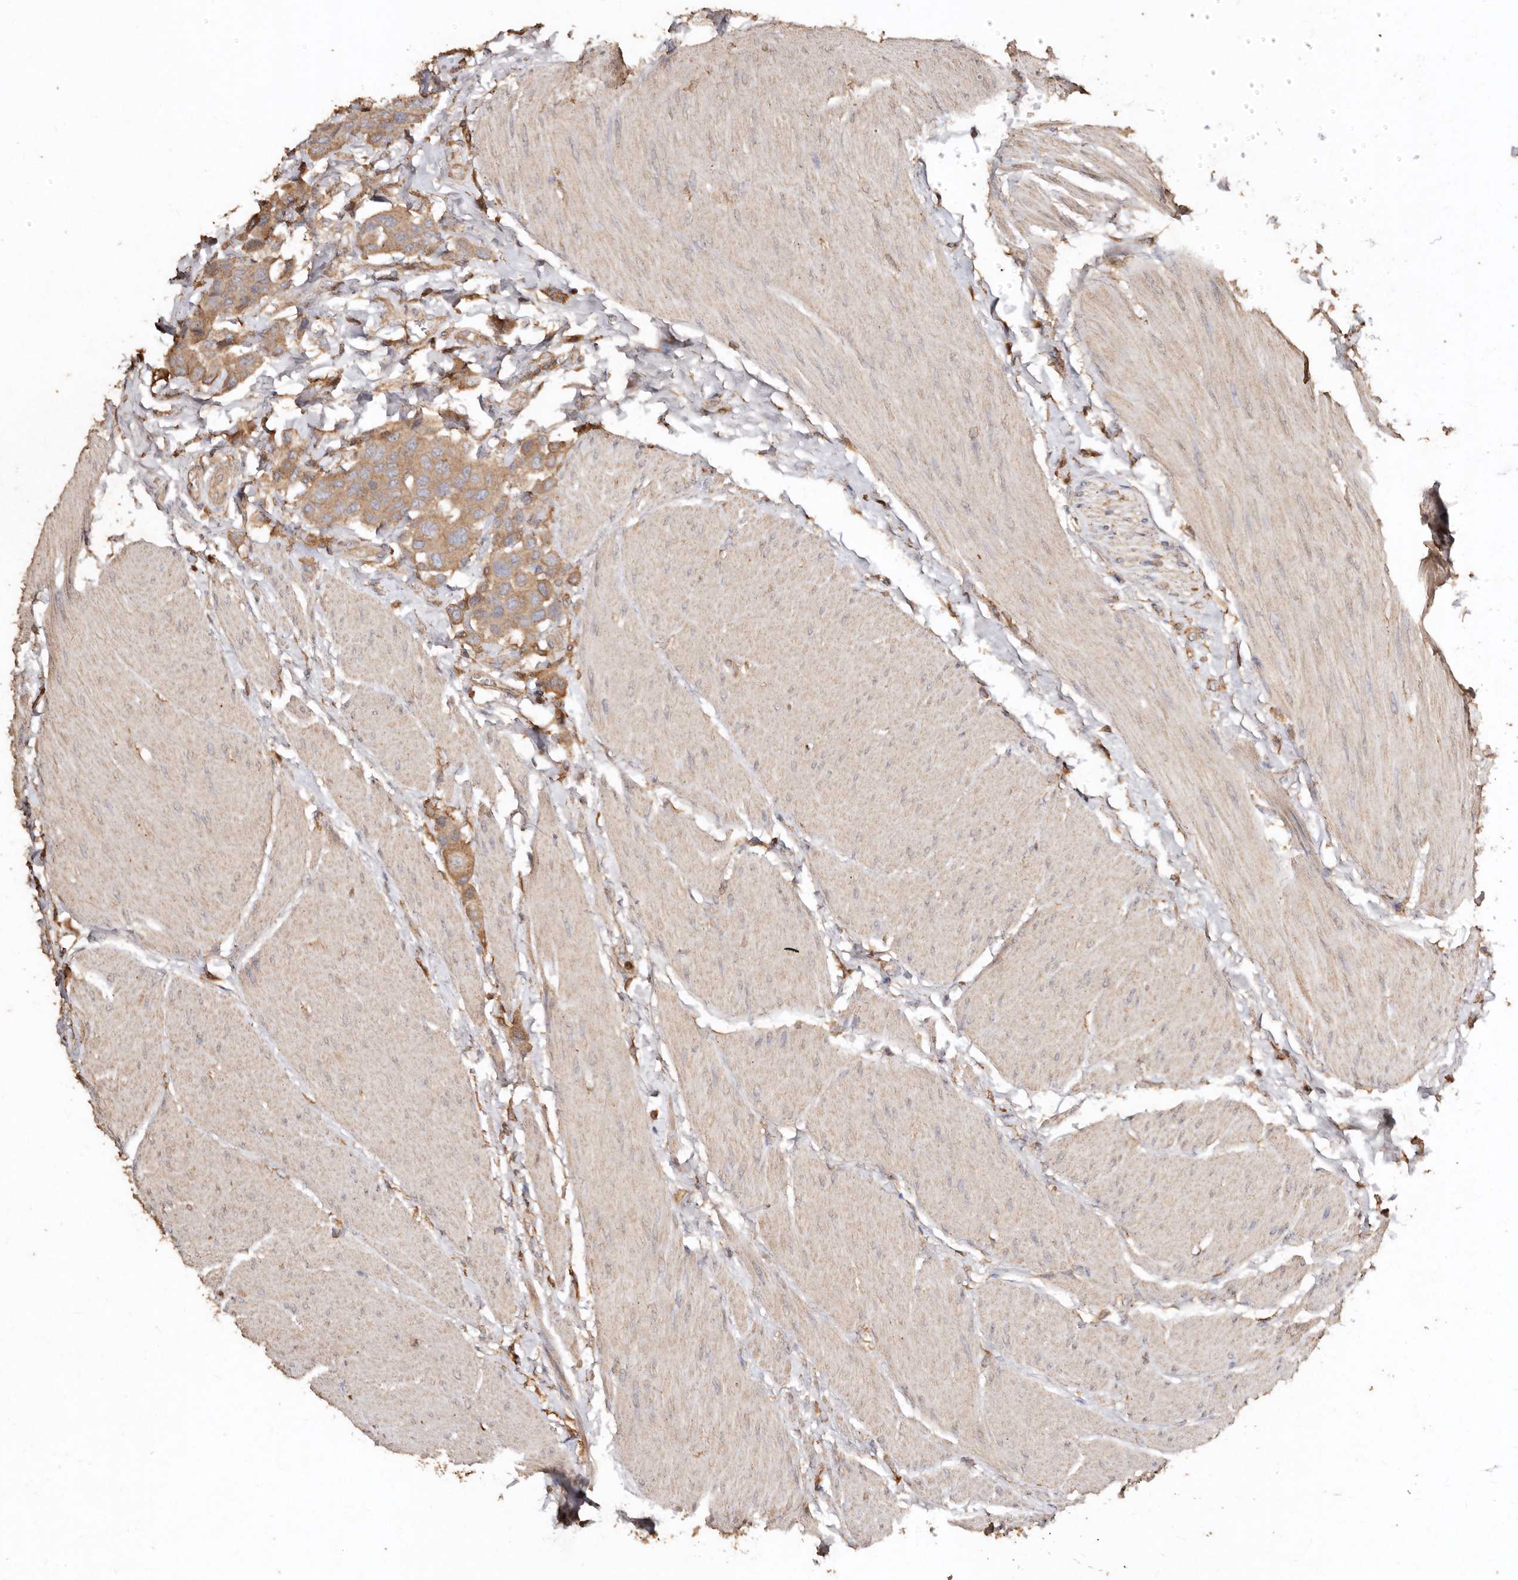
{"staining": {"intensity": "moderate", "quantity": ">75%", "location": "cytoplasmic/membranous"}, "tissue": "urothelial cancer", "cell_type": "Tumor cells", "image_type": "cancer", "snomed": [{"axis": "morphology", "description": "Urothelial carcinoma, High grade"}, {"axis": "topography", "description": "Urinary bladder"}], "caption": "Approximately >75% of tumor cells in urothelial cancer reveal moderate cytoplasmic/membranous protein expression as visualized by brown immunohistochemical staining.", "gene": "FARS2", "patient": {"sex": "male", "age": 50}}